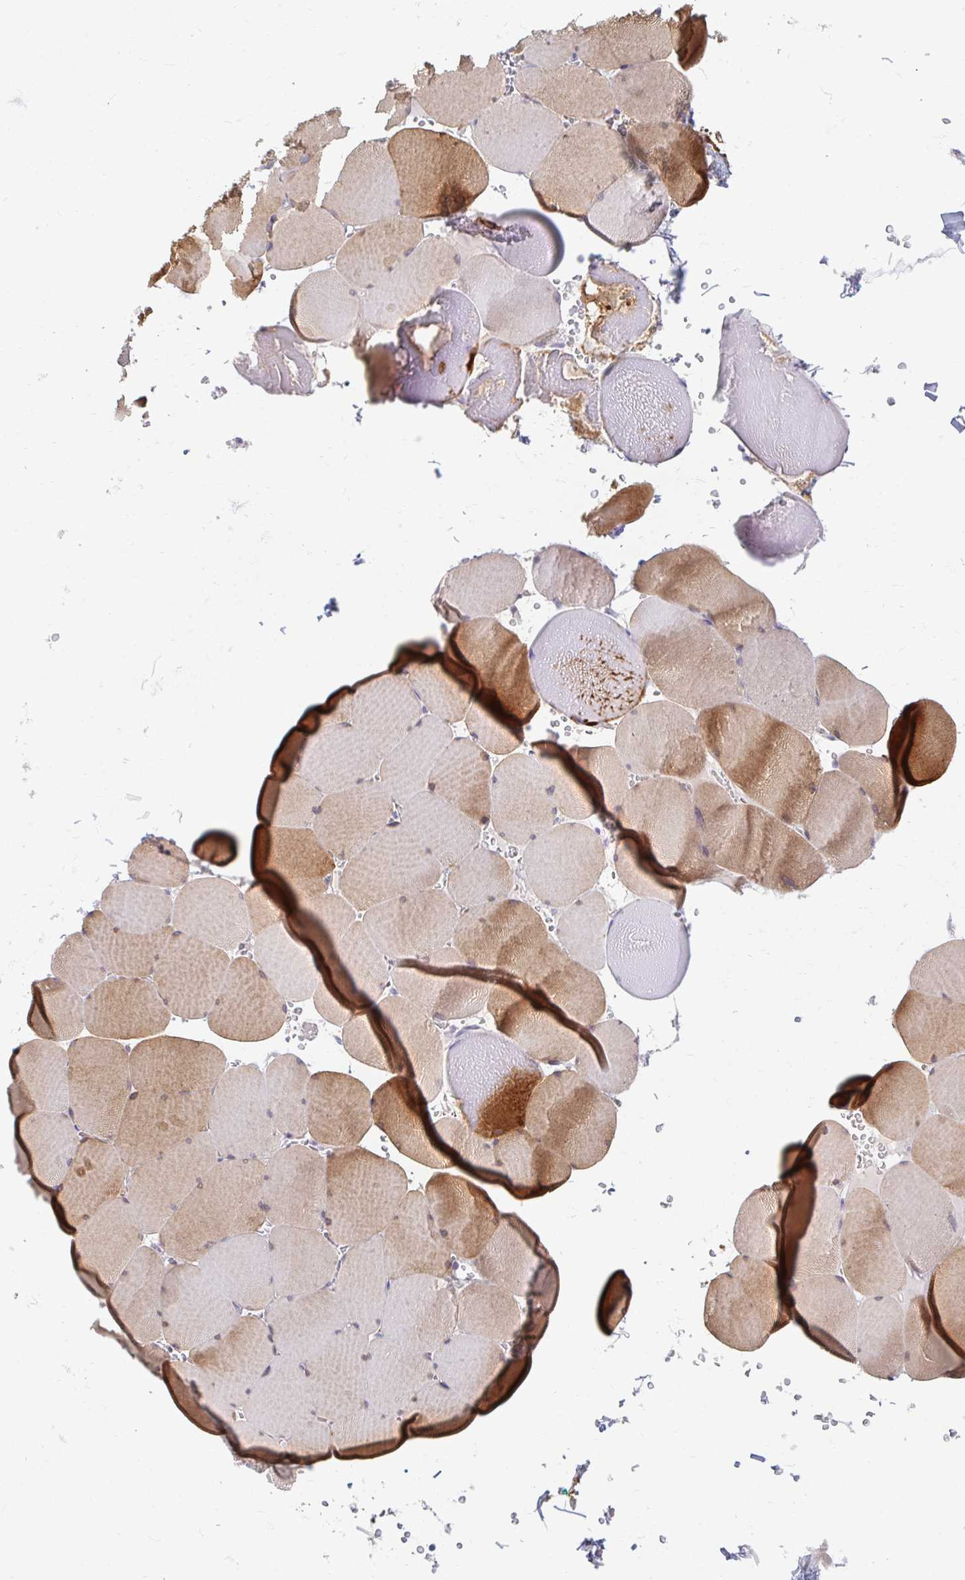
{"staining": {"intensity": "moderate", "quantity": "25%-75%", "location": "cytoplasmic/membranous"}, "tissue": "skeletal muscle", "cell_type": "Myocytes", "image_type": "normal", "snomed": [{"axis": "morphology", "description": "Normal tissue, NOS"}, {"axis": "topography", "description": "Skeletal muscle"}, {"axis": "topography", "description": "Head-Neck"}], "caption": "Protein expression analysis of benign skeletal muscle reveals moderate cytoplasmic/membranous expression in about 25%-75% of myocytes. Ihc stains the protein of interest in brown and the nuclei are stained blue.", "gene": "MYLK2", "patient": {"sex": "male", "age": 66}}